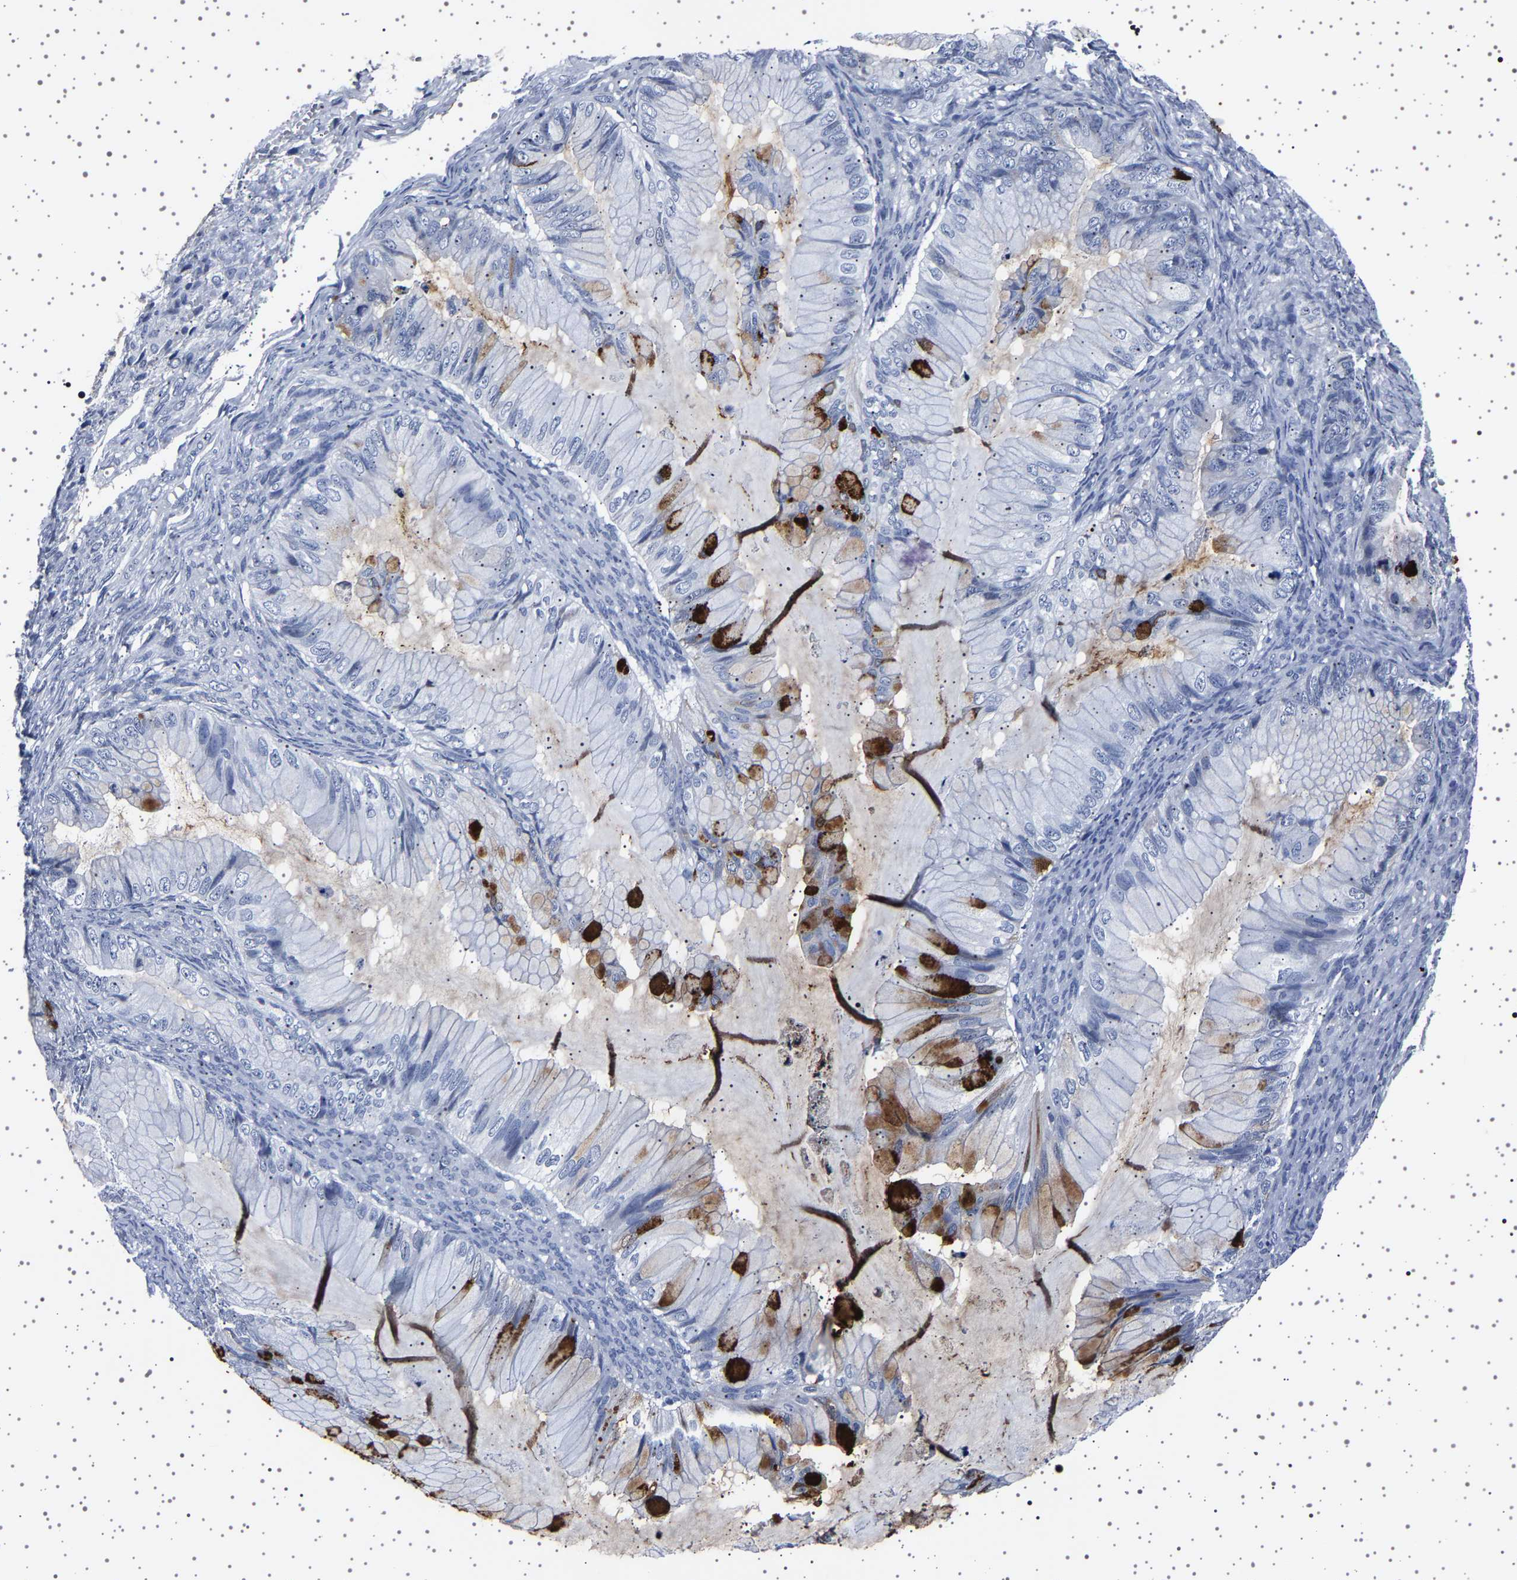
{"staining": {"intensity": "strong", "quantity": "<25%", "location": "cytoplasmic/membranous"}, "tissue": "ovarian cancer", "cell_type": "Tumor cells", "image_type": "cancer", "snomed": [{"axis": "morphology", "description": "Cystadenocarcinoma, mucinous, NOS"}, {"axis": "topography", "description": "Ovary"}], "caption": "Strong cytoplasmic/membranous expression for a protein is identified in approximately <25% of tumor cells of ovarian cancer using IHC.", "gene": "TFF3", "patient": {"sex": "female", "age": 36}}